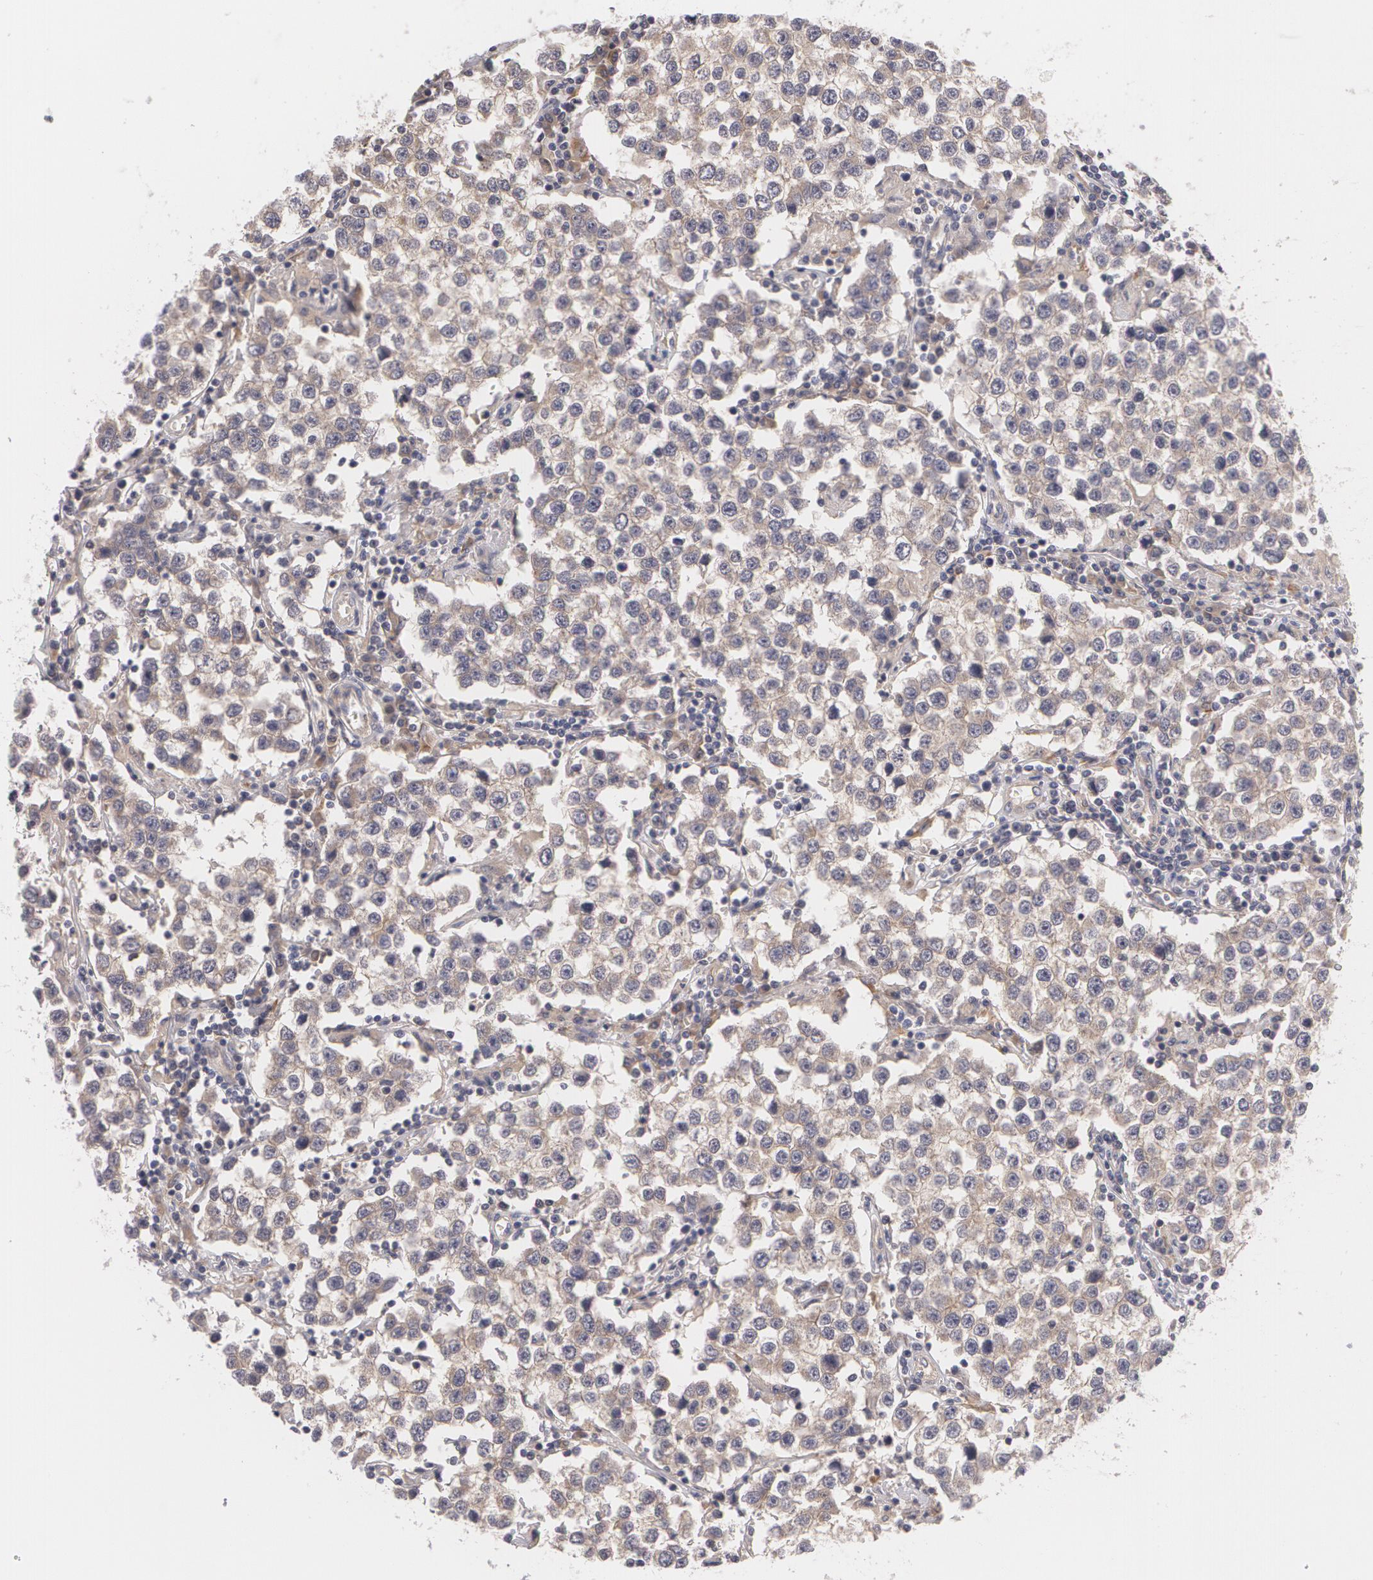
{"staining": {"intensity": "weak", "quantity": ">75%", "location": "cytoplasmic/membranous"}, "tissue": "testis cancer", "cell_type": "Tumor cells", "image_type": "cancer", "snomed": [{"axis": "morphology", "description": "Seminoma, NOS"}, {"axis": "topography", "description": "Testis"}], "caption": "Brown immunohistochemical staining in human seminoma (testis) exhibits weak cytoplasmic/membranous positivity in approximately >75% of tumor cells.", "gene": "CASK", "patient": {"sex": "male", "age": 36}}